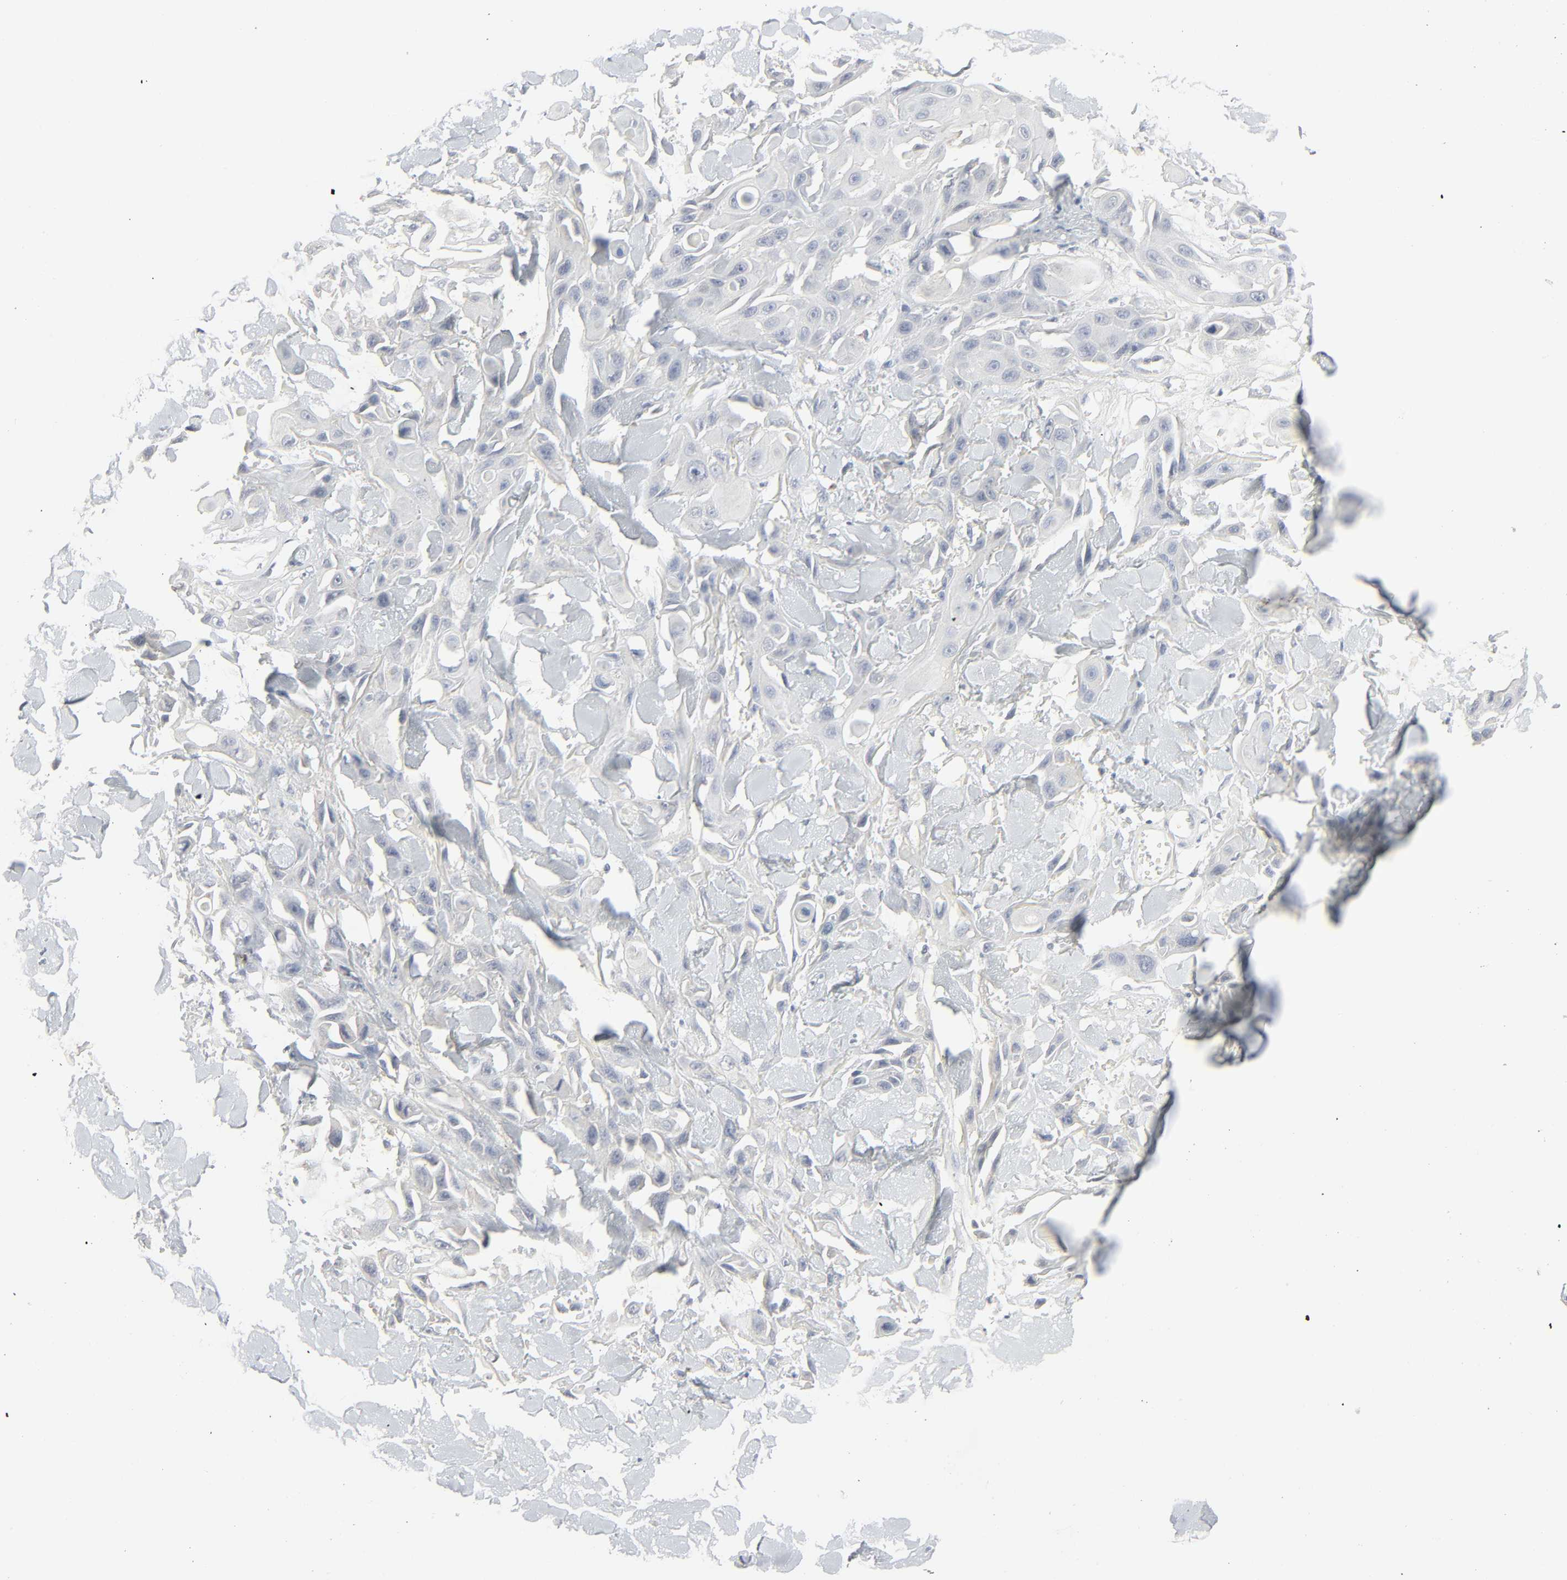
{"staining": {"intensity": "negative", "quantity": "none", "location": "none"}, "tissue": "skin cancer", "cell_type": "Tumor cells", "image_type": "cancer", "snomed": [{"axis": "morphology", "description": "Squamous cell carcinoma, NOS"}, {"axis": "topography", "description": "Skin"}, {"axis": "topography", "description": "Anal"}], "caption": "Micrograph shows no protein staining in tumor cells of skin cancer (squamous cell carcinoma) tissue. (Immunohistochemistry (ihc), brightfield microscopy, high magnification).", "gene": "ZBTB16", "patient": {"sex": "female", "age": 55}}